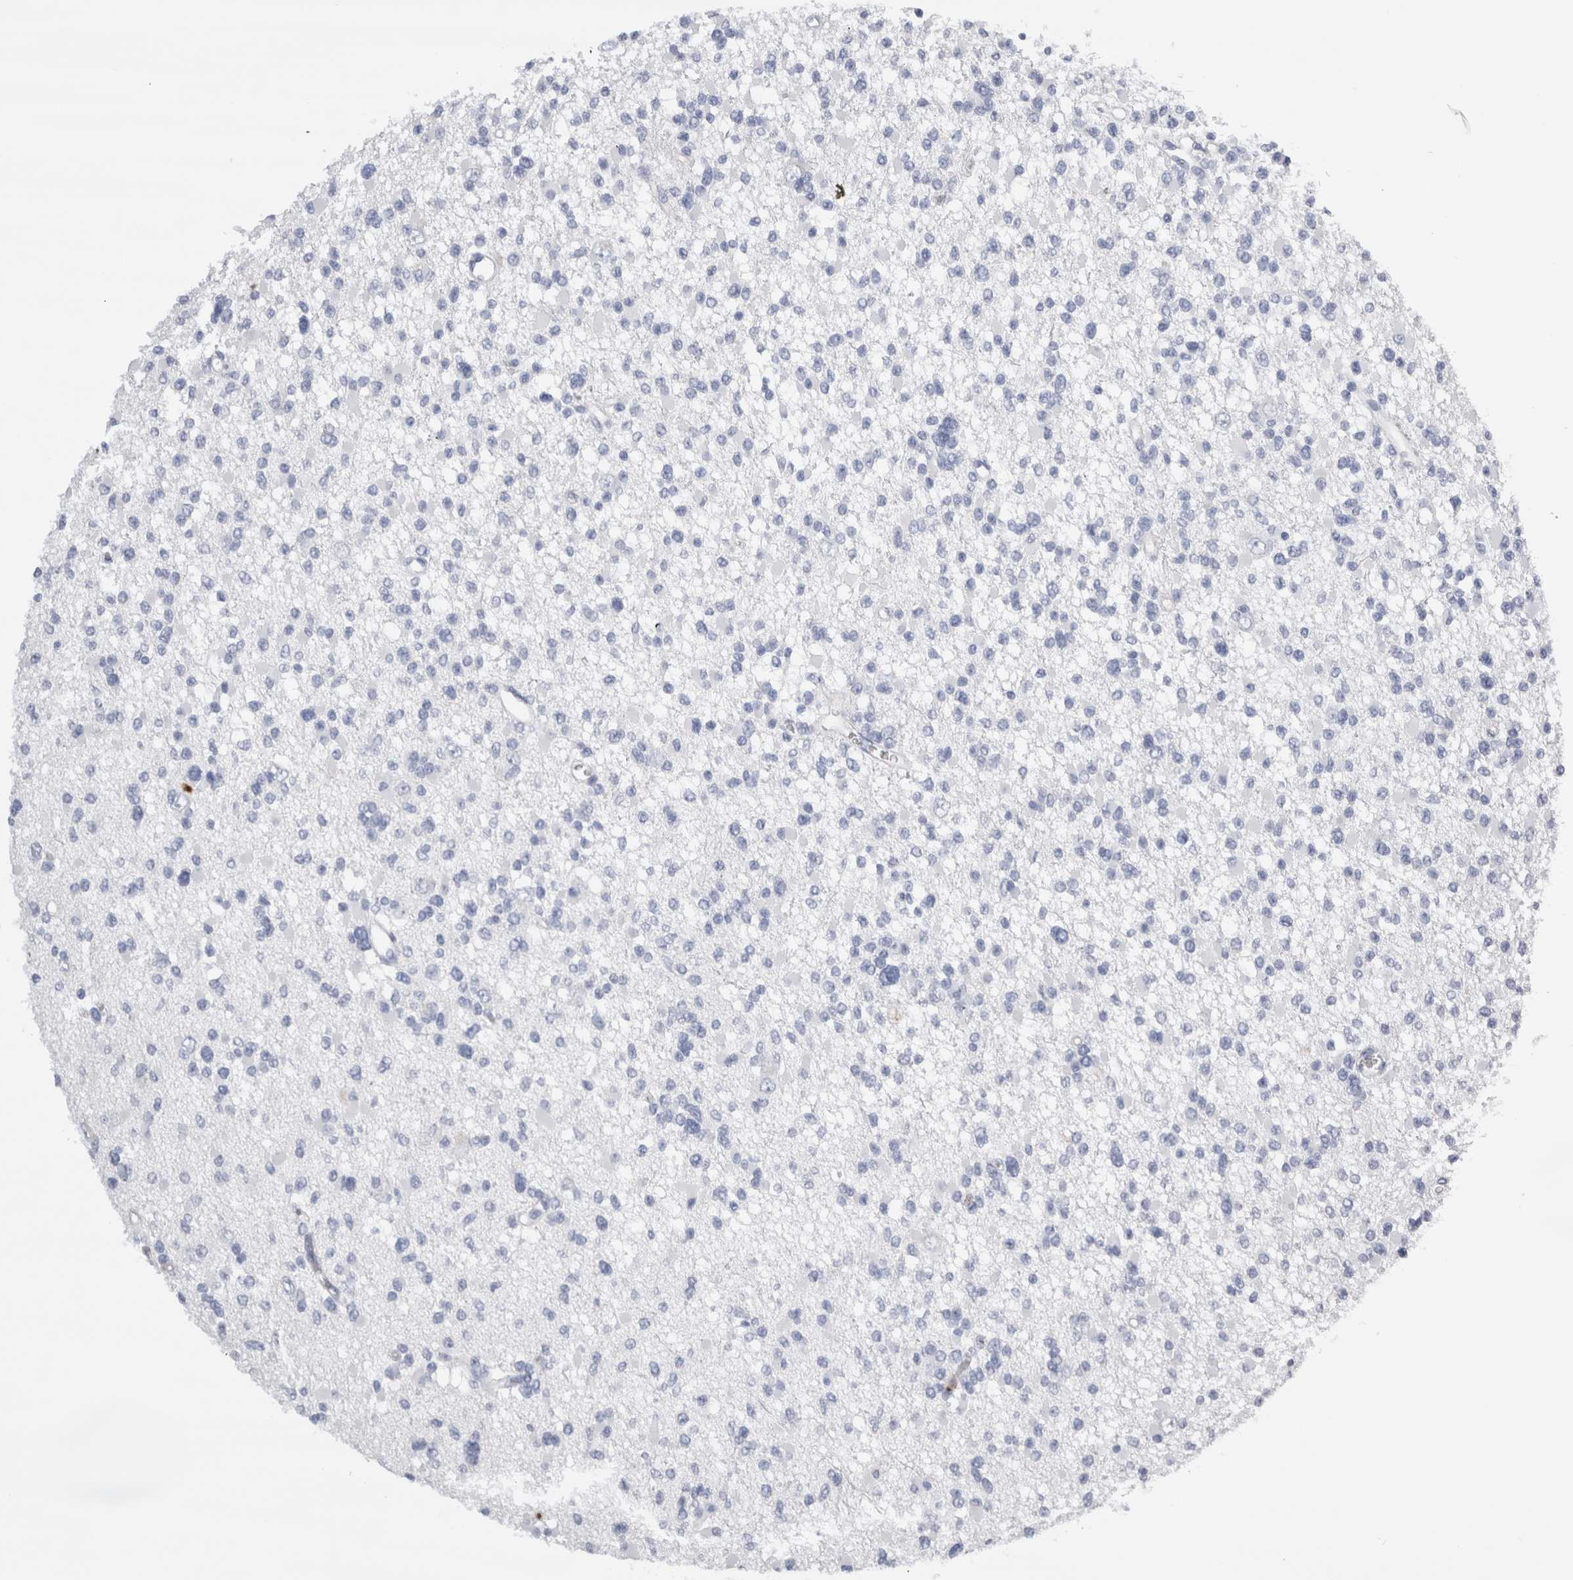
{"staining": {"intensity": "negative", "quantity": "none", "location": "none"}, "tissue": "glioma", "cell_type": "Tumor cells", "image_type": "cancer", "snomed": [{"axis": "morphology", "description": "Glioma, malignant, Low grade"}, {"axis": "topography", "description": "Brain"}], "caption": "An IHC histopathology image of glioma is shown. There is no staining in tumor cells of glioma.", "gene": "S100A12", "patient": {"sex": "female", "age": 22}}